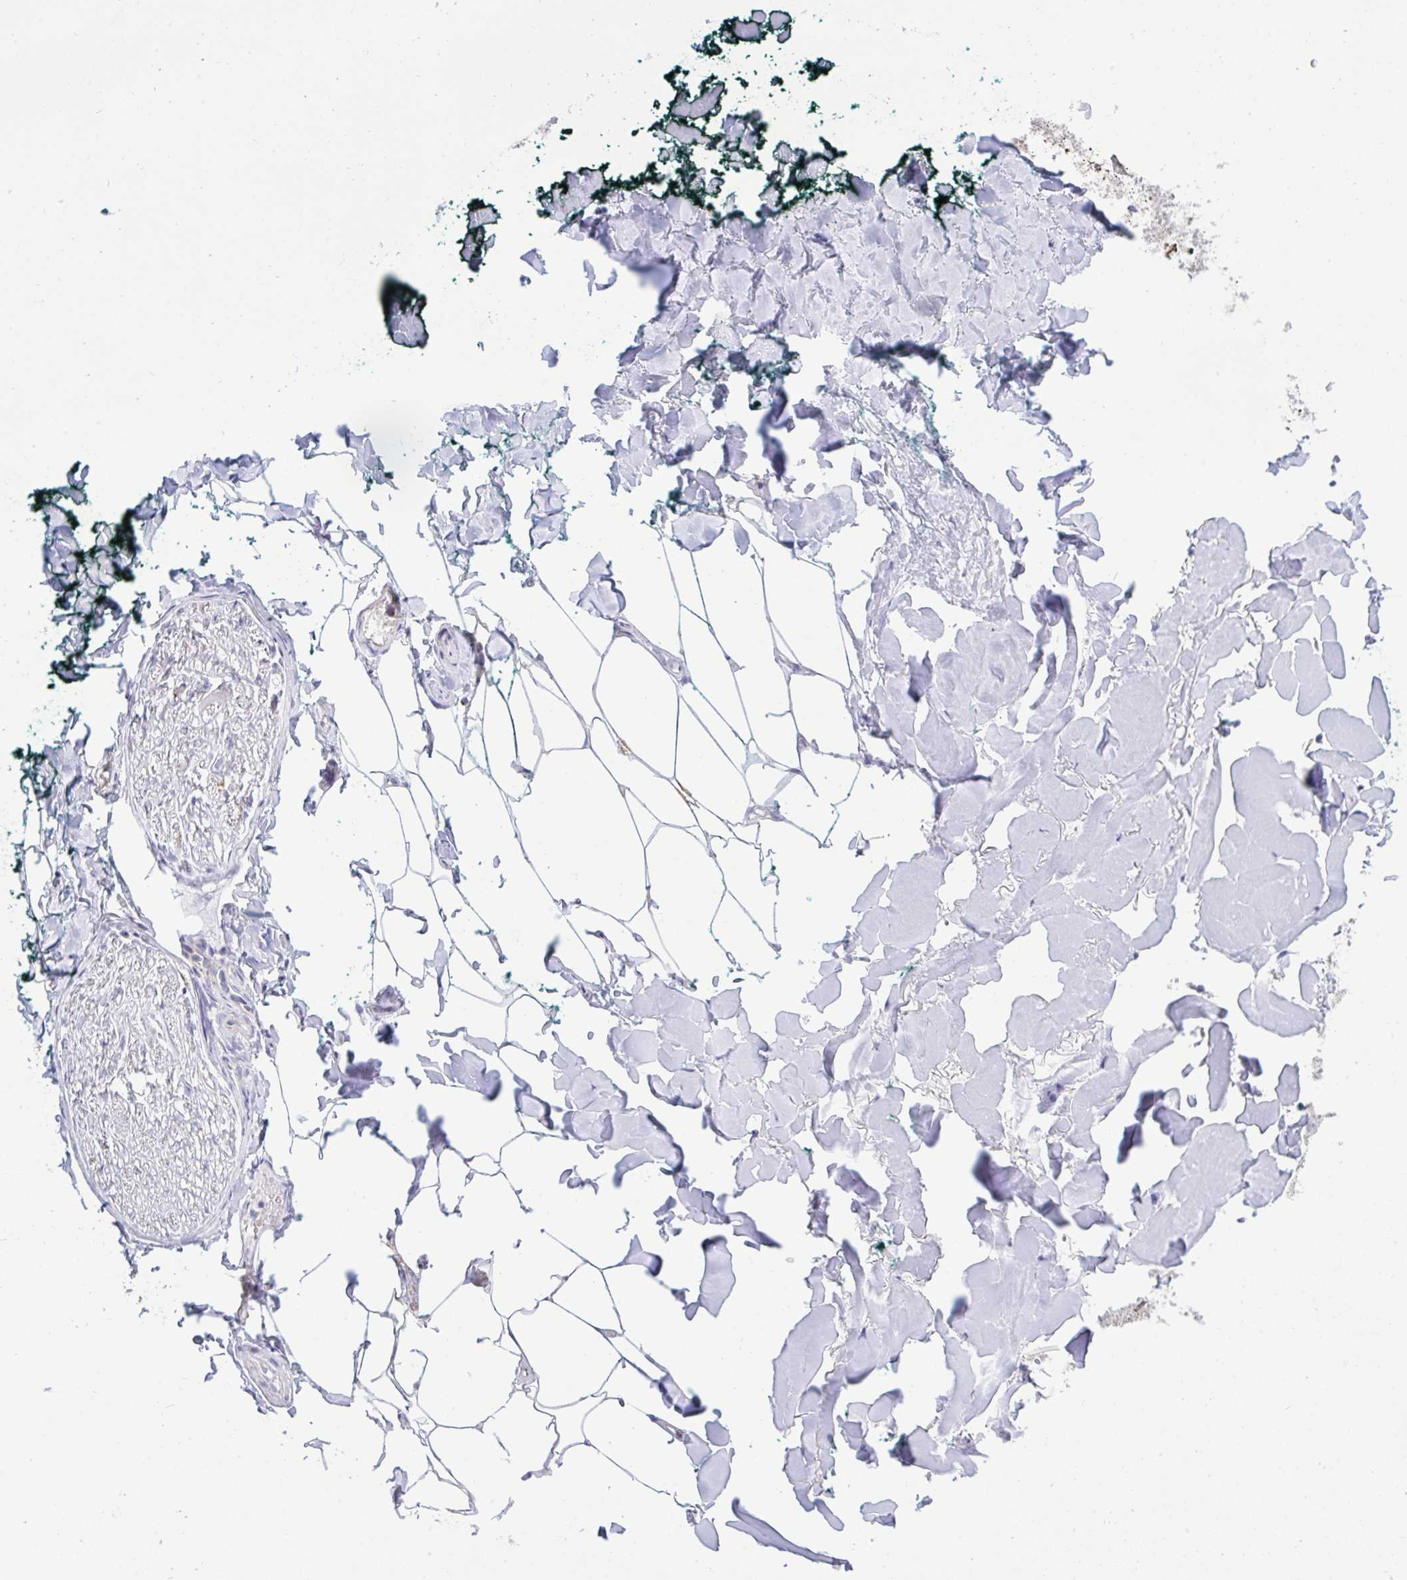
{"staining": {"intensity": "negative", "quantity": "none", "location": "none"}, "tissue": "adipose tissue", "cell_type": "Adipocytes", "image_type": "normal", "snomed": [{"axis": "morphology", "description": "Normal tissue, NOS"}, {"axis": "topography", "description": "Skin"}, {"axis": "topography", "description": "Peripheral nerve tissue"}], "caption": "The IHC photomicrograph has no significant expression in adipocytes of adipose tissue.", "gene": "HSPE1", "patient": {"sex": "female", "age": 45}}